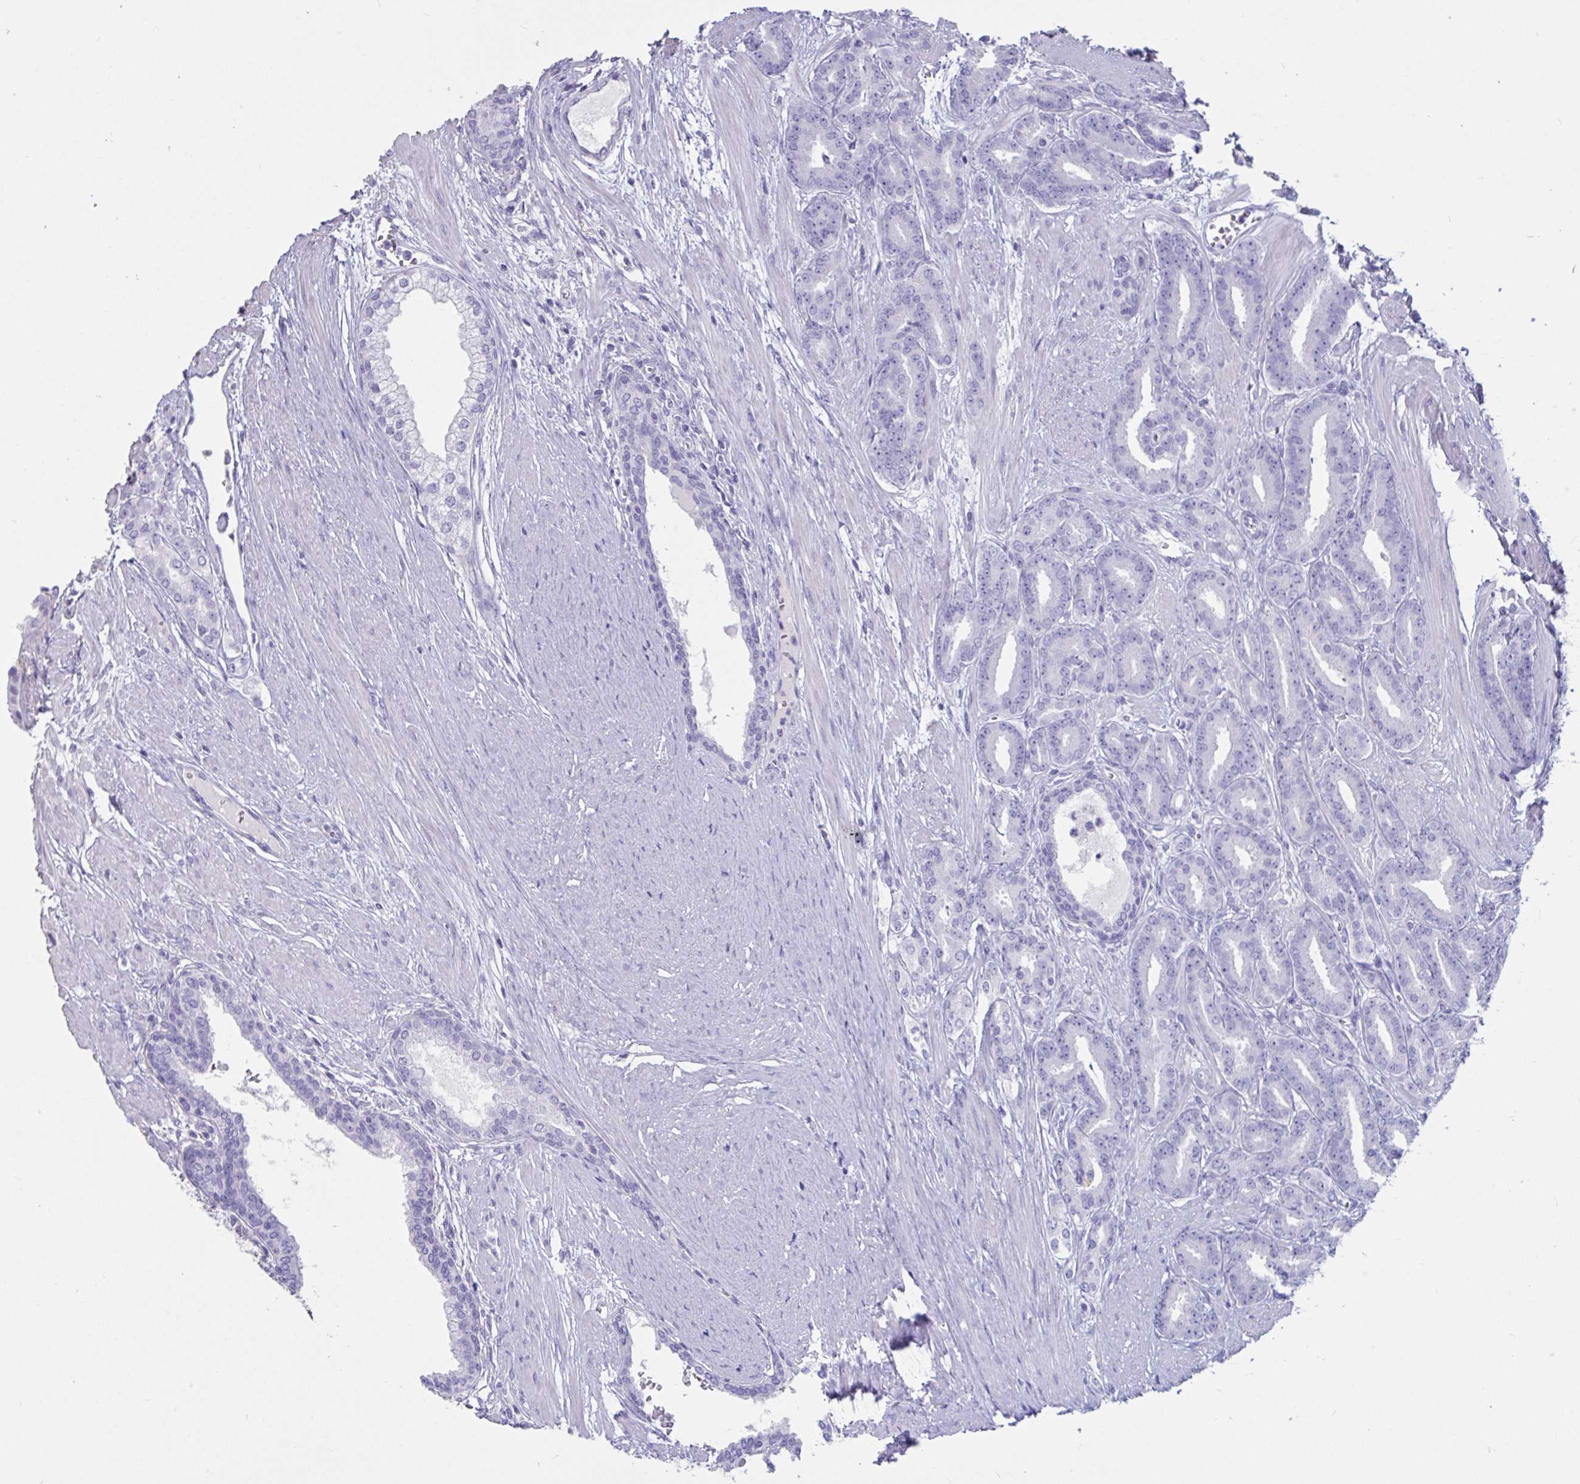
{"staining": {"intensity": "negative", "quantity": "none", "location": "none"}, "tissue": "prostate cancer", "cell_type": "Tumor cells", "image_type": "cancer", "snomed": [{"axis": "morphology", "description": "Adenocarcinoma, High grade"}, {"axis": "topography", "description": "Prostate"}], "caption": "Immunohistochemistry (IHC) of human prostate cancer (high-grade adenocarcinoma) displays no expression in tumor cells. Nuclei are stained in blue.", "gene": "TNNC1", "patient": {"sex": "male", "age": 60}}